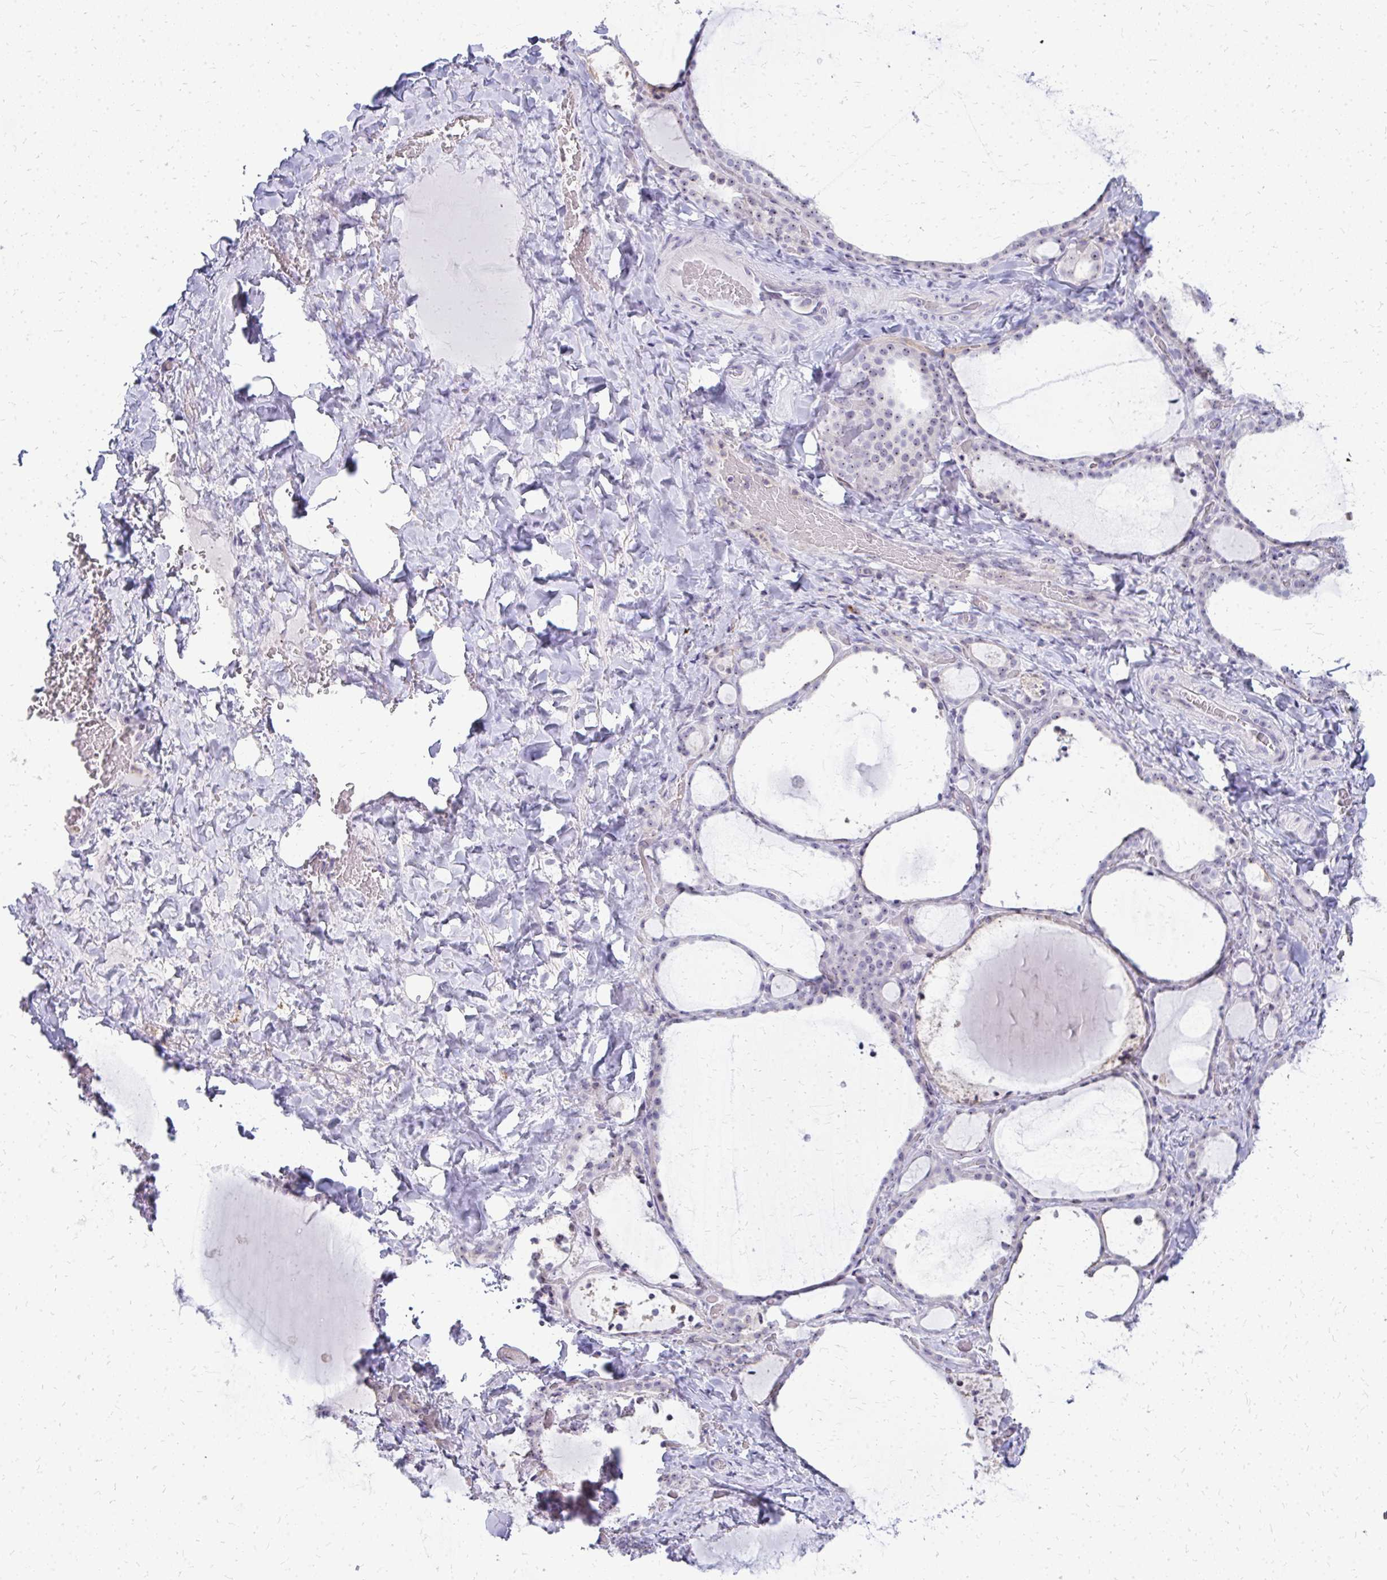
{"staining": {"intensity": "weak", "quantity": "<25%", "location": "nuclear"}, "tissue": "thyroid gland", "cell_type": "Glandular cells", "image_type": "normal", "snomed": [{"axis": "morphology", "description": "Normal tissue, NOS"}, {"axis": "topography", "description": "Thyroid gland"}], "caption": "Histopathology image shows no protein expression in glandular cells of unremarkable thyroid gland.", "gene": "FAM9A", "patient": {"sex": "female", "age": 22}}